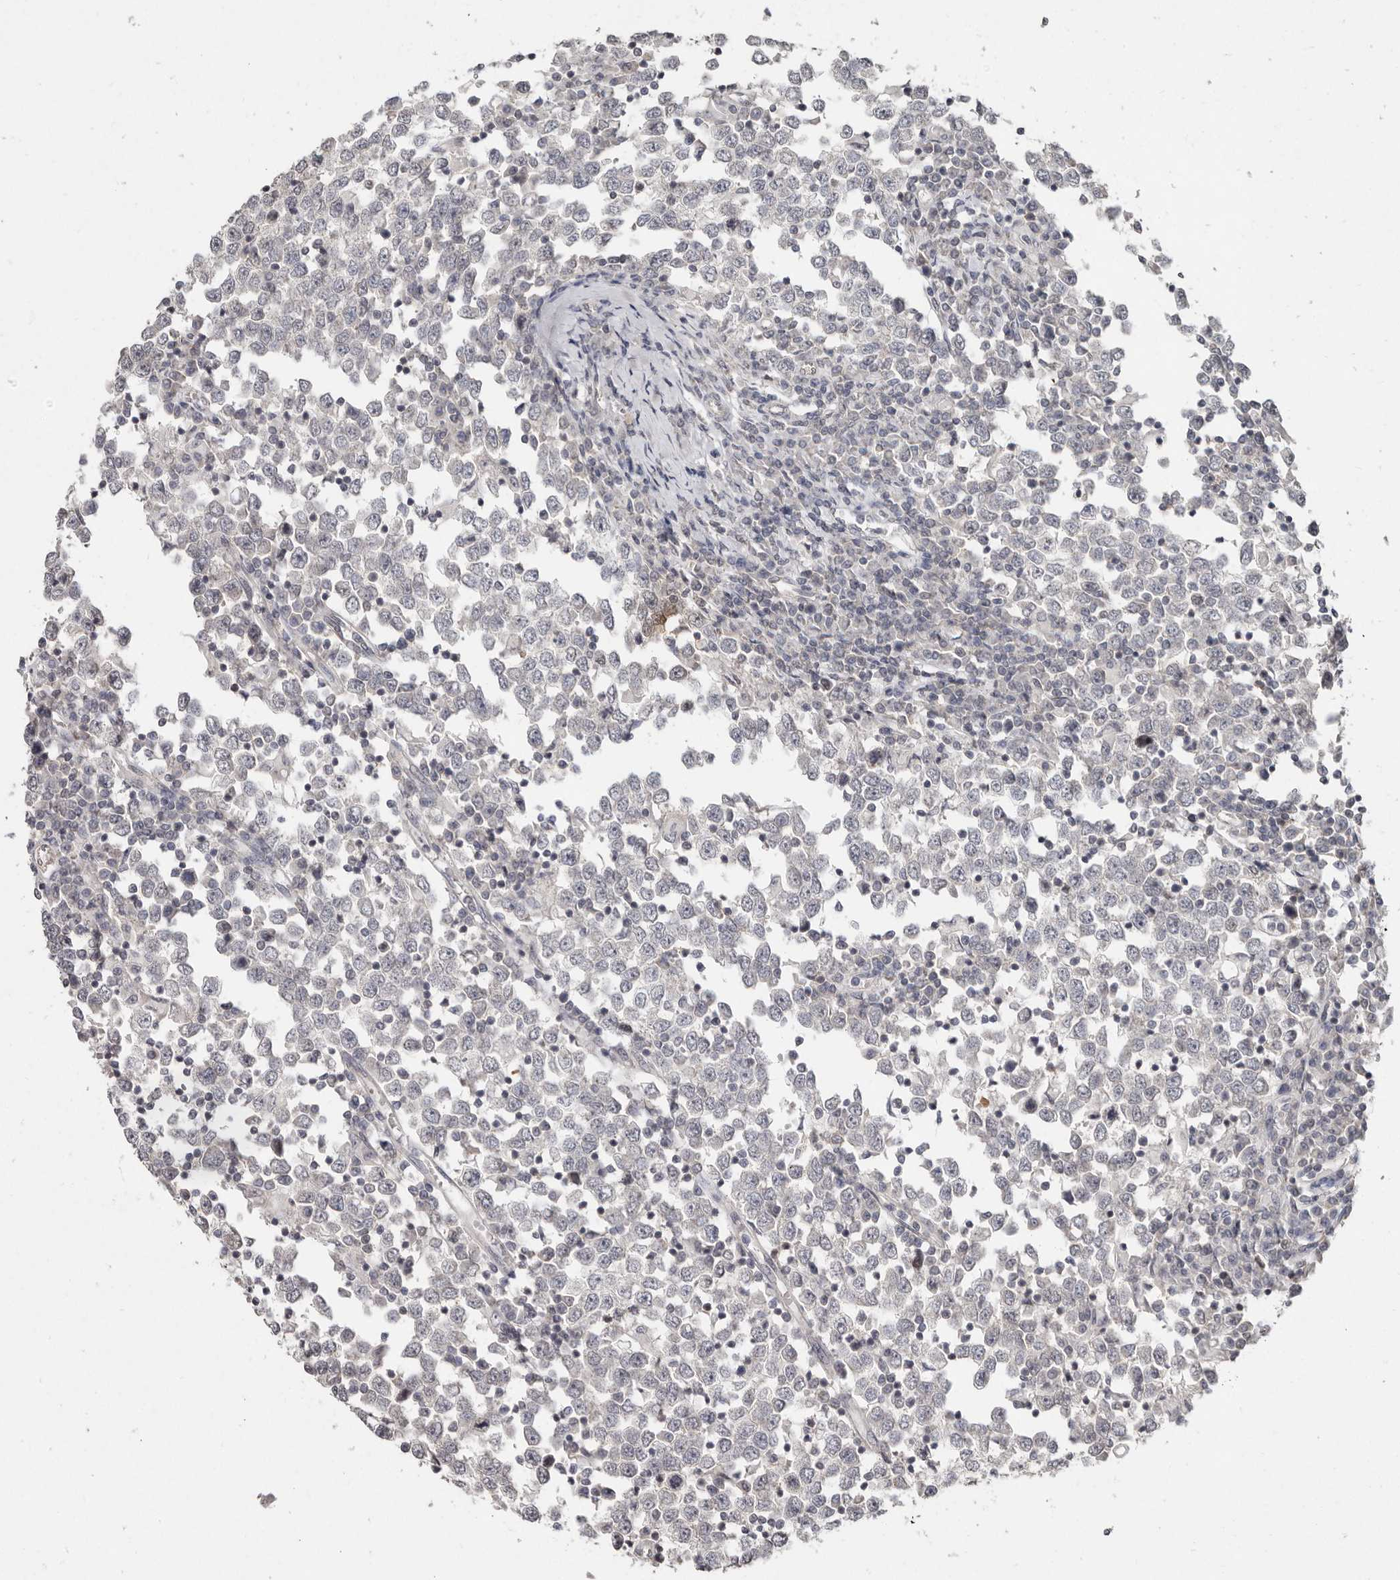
{"staining": {"intensity": "negative", "quantity": "none", "location": "none"}, "tissue": "testis cancer", "cell_type": "Tumor cells", "image_type": "cancer", "snomed": [{"axis": "morphology", "description": "Seminoma, NOS"}, {"axis": "topography", "description": "Testis"}], "caption": "The micrograph shows no staining of tumor cells in testis cancer.", "gene": "LINGO2", "patient": {"sex": "male", "age": 65}}